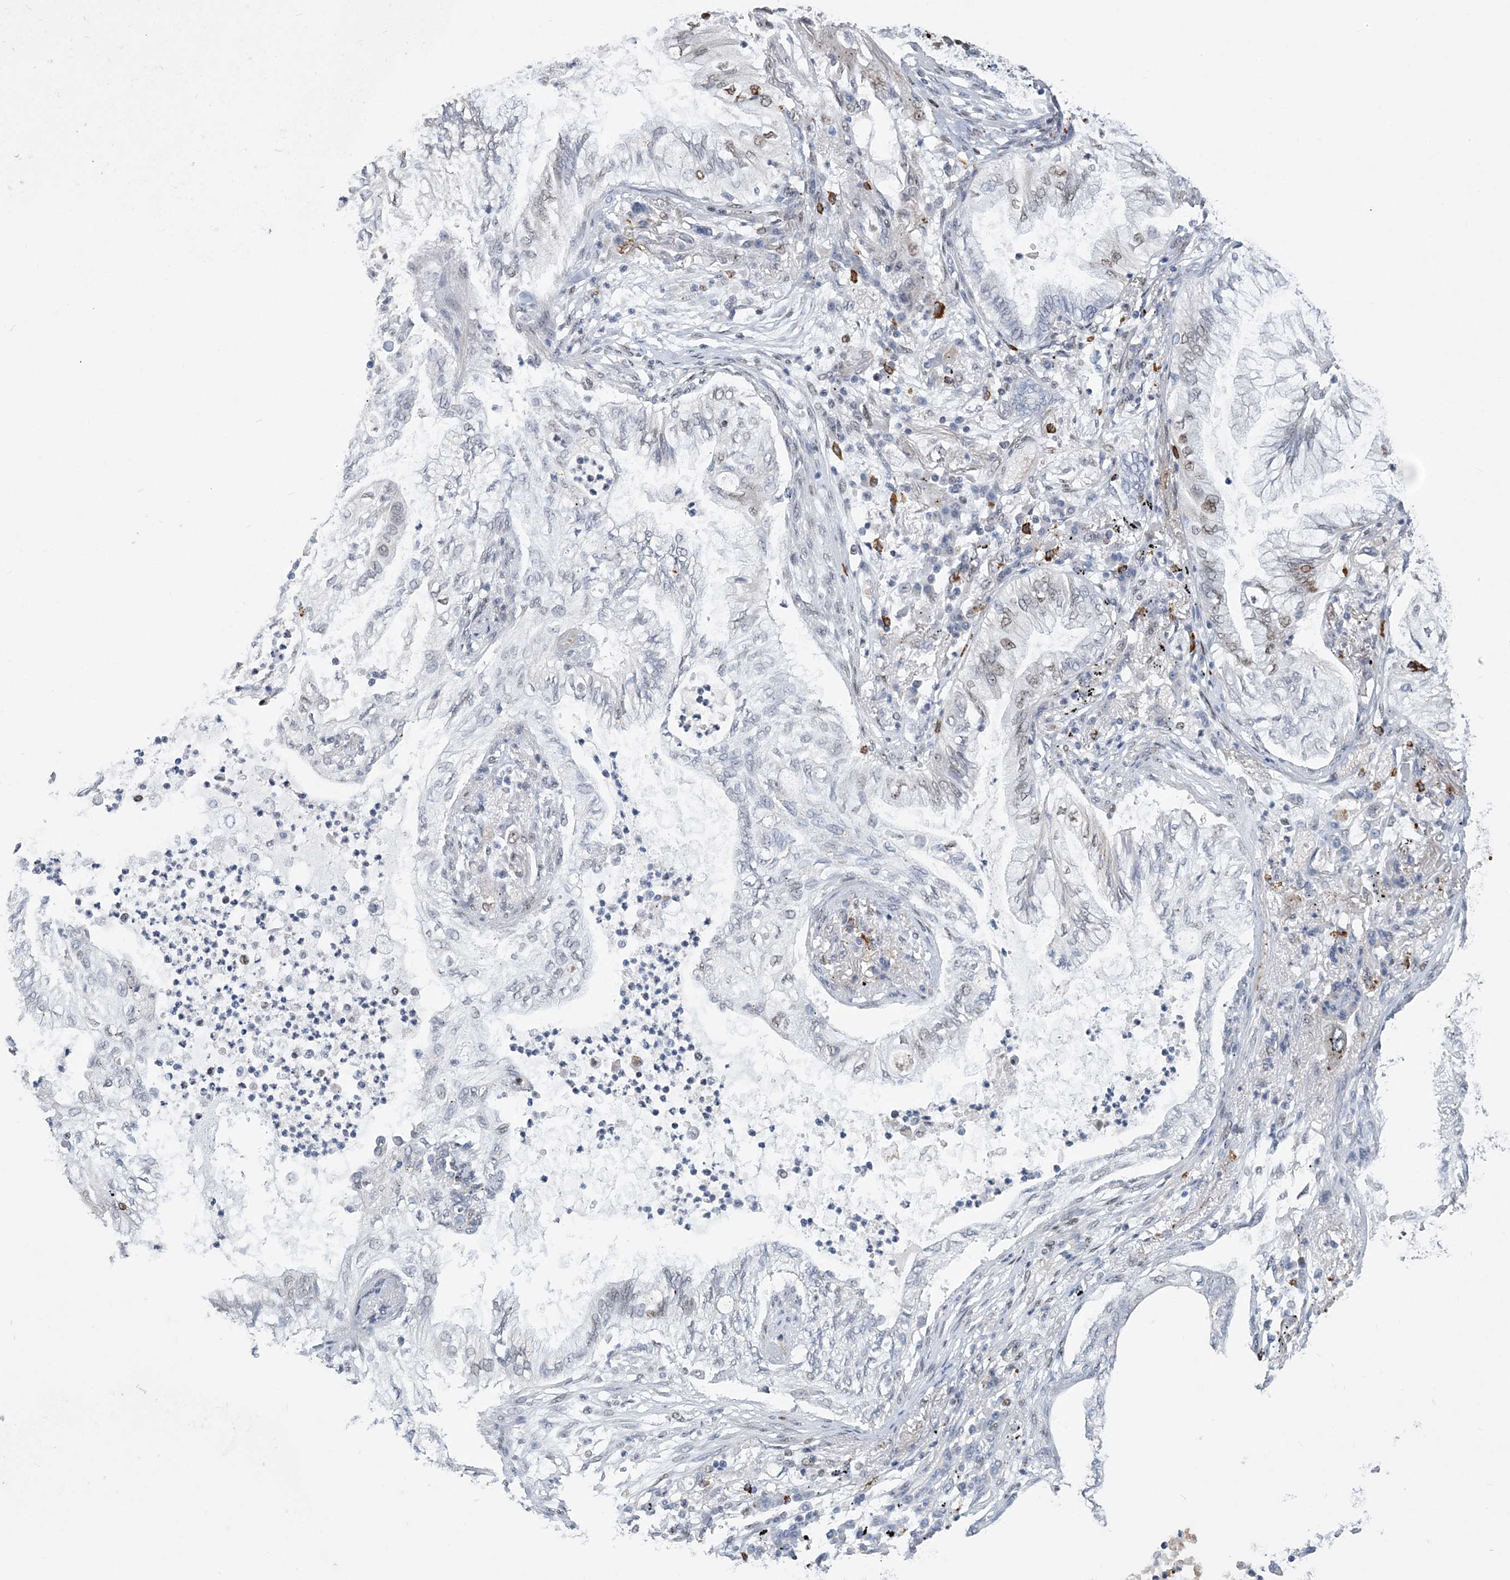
{"staining": {"intensity": "moderate", "quantity": "<25%", "location": "nuclear"}, "tissue": "lung cancer", "cell_type": "Tumor cells", "image_type": "cancer", "snomed": [{"axis": "morphology", "description": "Normal tissue, NOS"}, {"axis": "morphology", "description": "Adenocarcinoma, NOS"}, {"axis": "topography", "description": "Bronchus"}, {"axis": "topography", "description": "Lung"}], "caption": "Immunohistochemical staining of lung cancer (adenocarcinoma) demonstrates low levels of moderate nuclear staining in approximately <25% of tumor cells.", "gene": "ZBTB7A", "patient": {"sex": "female", "age": 70}}